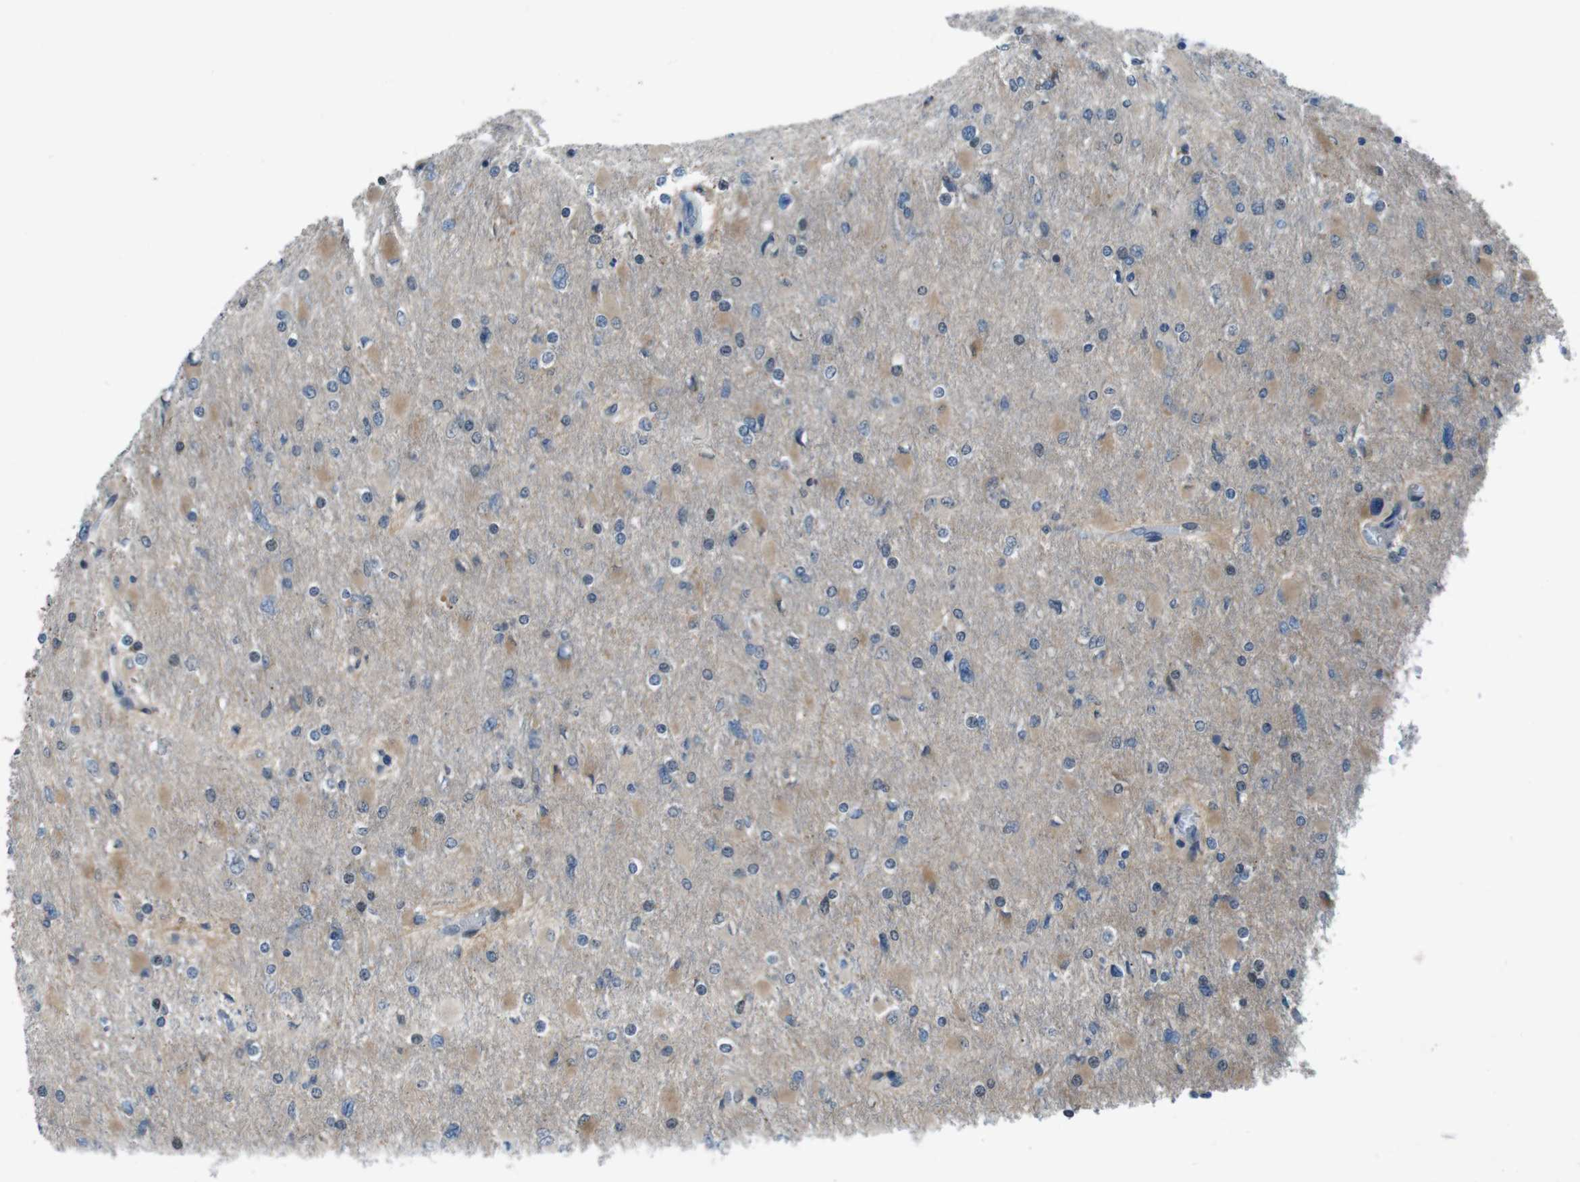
{"staining": {"intensity": "moderate", "quantity": "25%-75%", "location": "cytoplasmic/membranous"}, "tissue": "glioma", "cell_type": "Tumor cells", "image_type": "cancer", "snomed": [{"axis": "morphology", "description": "Glioma, malignant, High grade"}, {"axis": "topography", "description": "Cerebral cortex"}], "caption": "High-grade glioma (malignant) stained for a protein displays moderate cytoplasmic/membranous positivity in tumor cells.", "gene": "LRP5", "patient": {"sex": "female", "age": 36}}